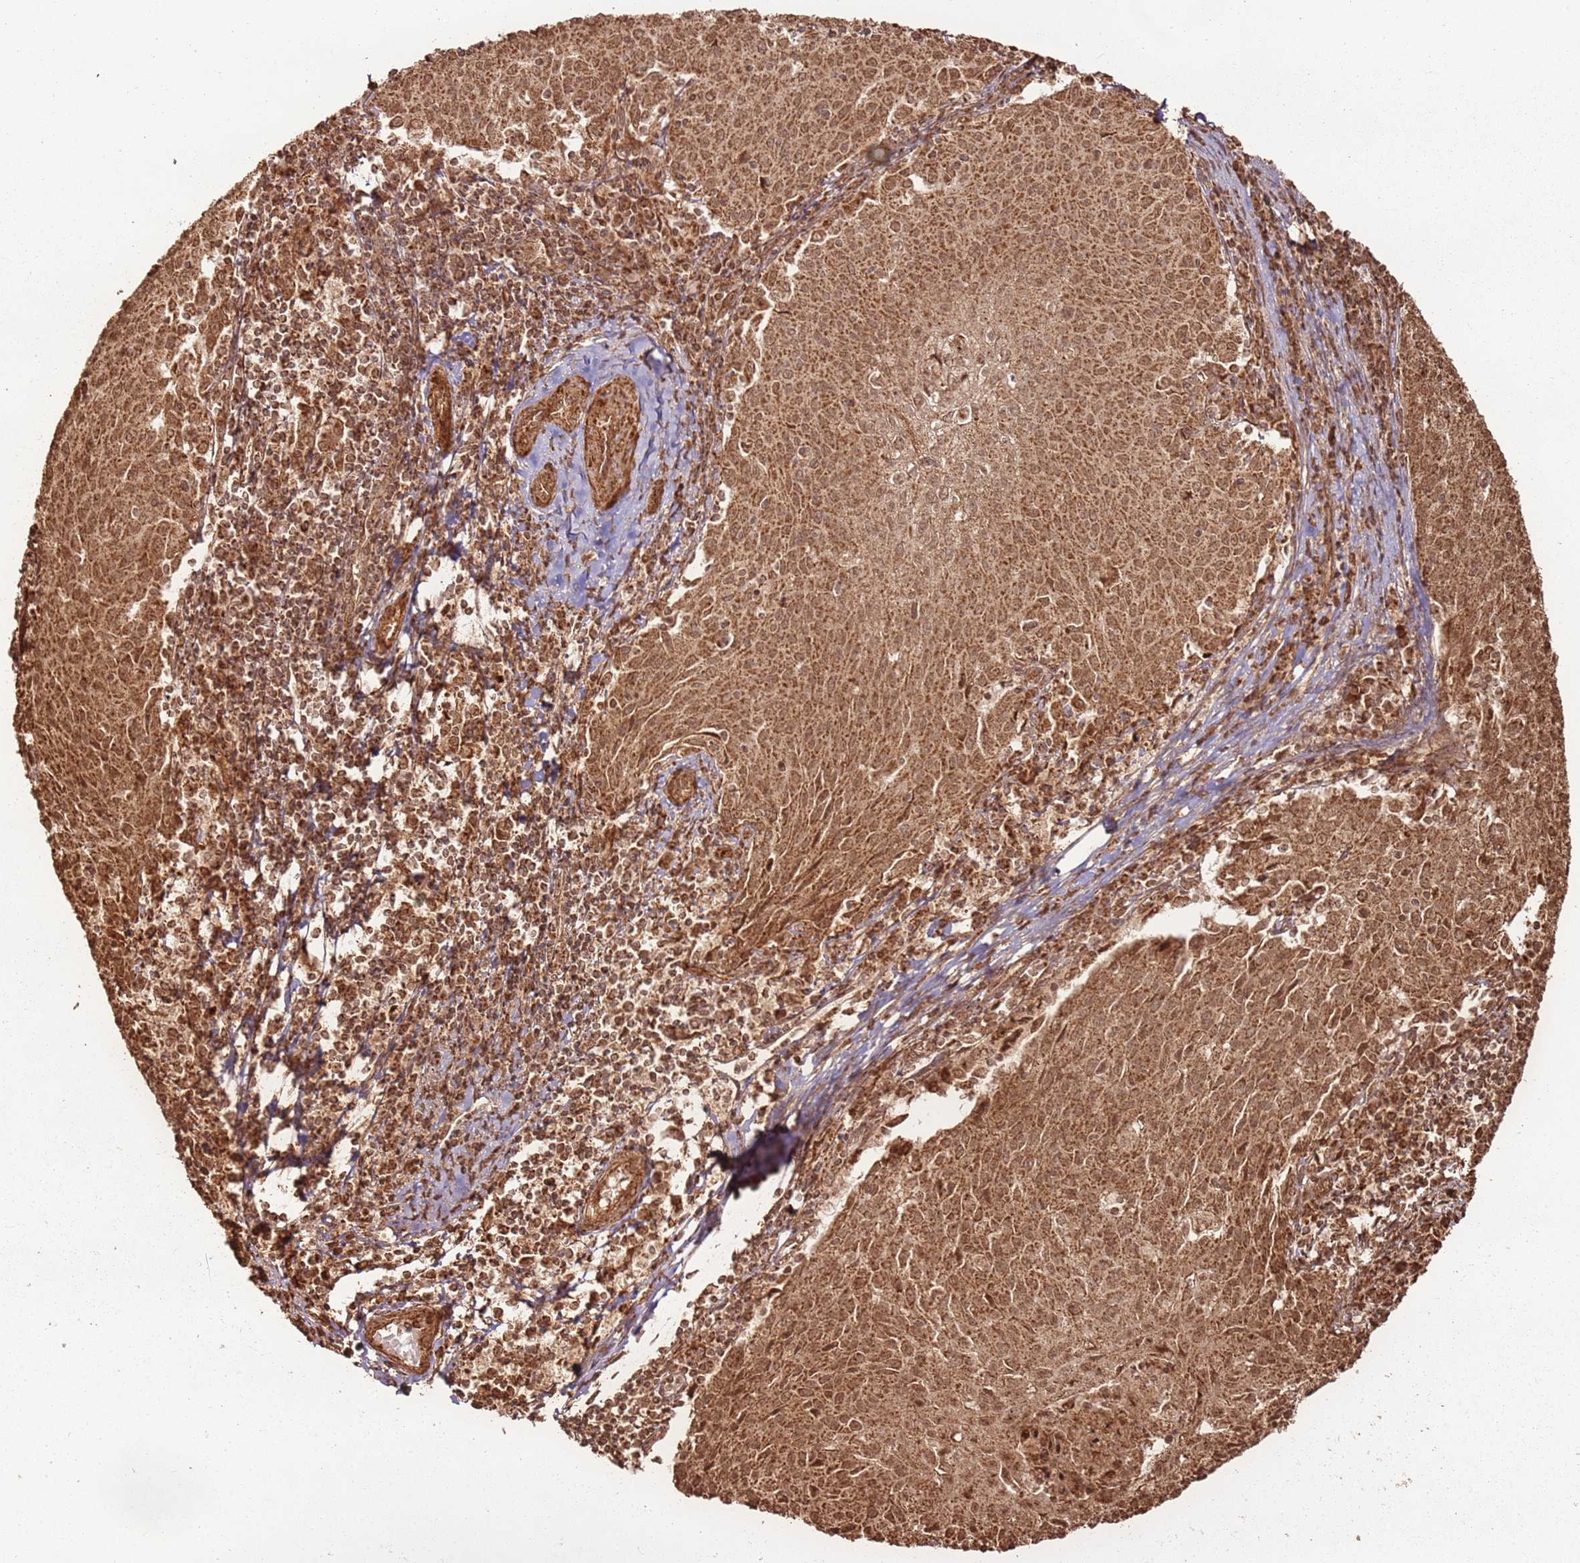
{"staining": {"intensity": "moderate", "quantity": ">75%", "location": "cytoplasmic/membranous,nuclear"}, "tissue": "cervical cancer", "cell_type": "Tumor cells", "image_type": "cancer", "snomed": [{"axis": "morphology", "description": "Squamous cell carcinoma, NOS"}, {"axis": "topography", "description": "Cervix"}], "caption": "Immunohistochemical staining of human cervical squamous cell carcinoma reveals moderate cytoplasmic/membranous and nuclear protein staining in approximately >75% of tumor cells.", "gene": "MRPS6", "patient": {"sex": "female", "age": 46}}